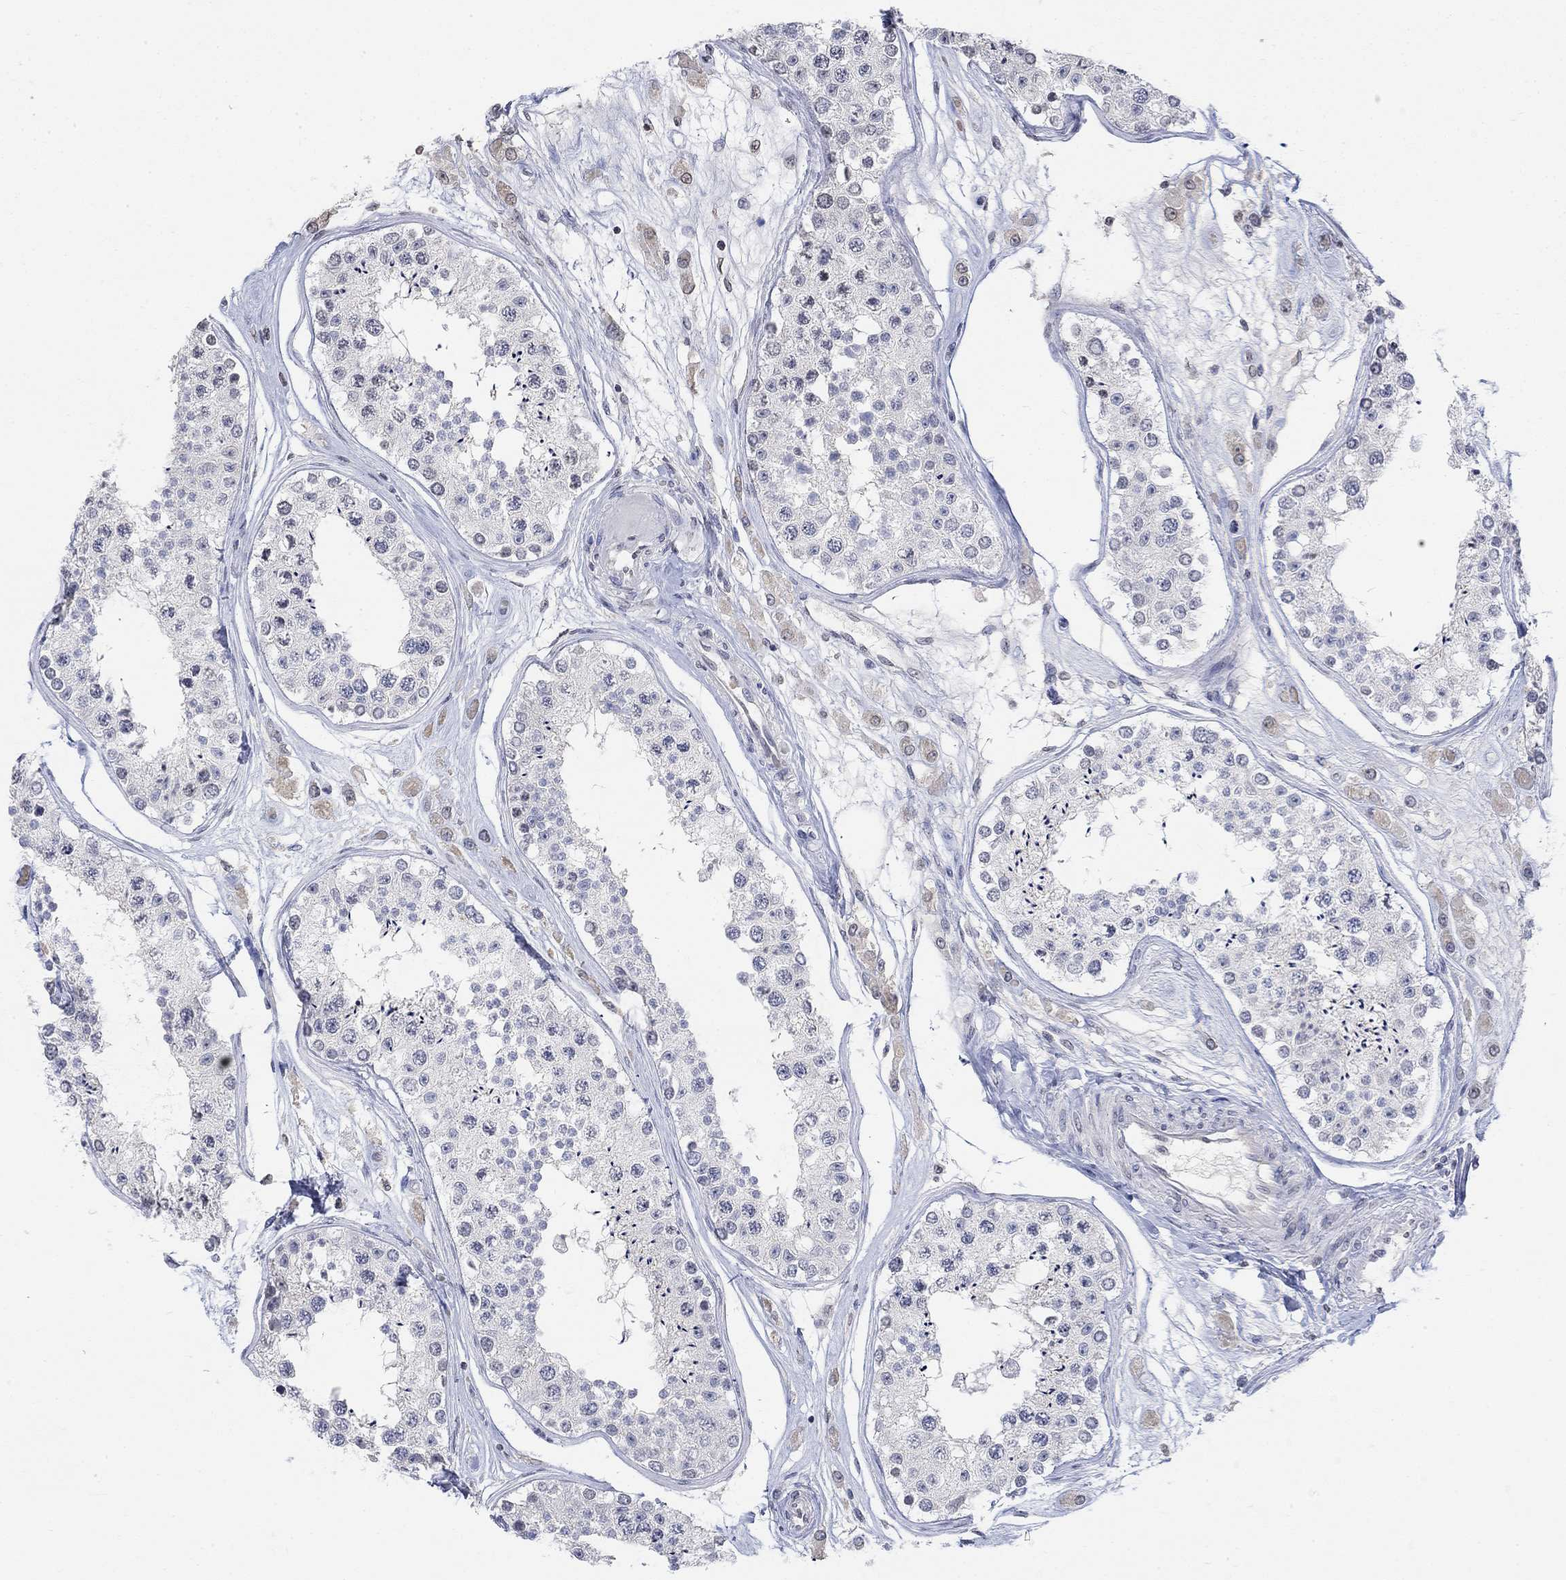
{"staining": {"intensity": "negative", "quantity": "none", "location": "none"}, "tissue": "testis", "cell_type": "Cells in seminiferous ducts", "image_type": "normal", "snomed": [{"axis": "morphology", "description": "Normal tissue, NOS"}, {"axis": "topography", "description": "Testis"}], "caption": "This is an immunohistochemistry (IHC) photomicrograph of benign testis. There is no staining in cells in seminiferous ducts.", "gene": "TMEM255A", "patient": {"sex": "male", "age": 25}}